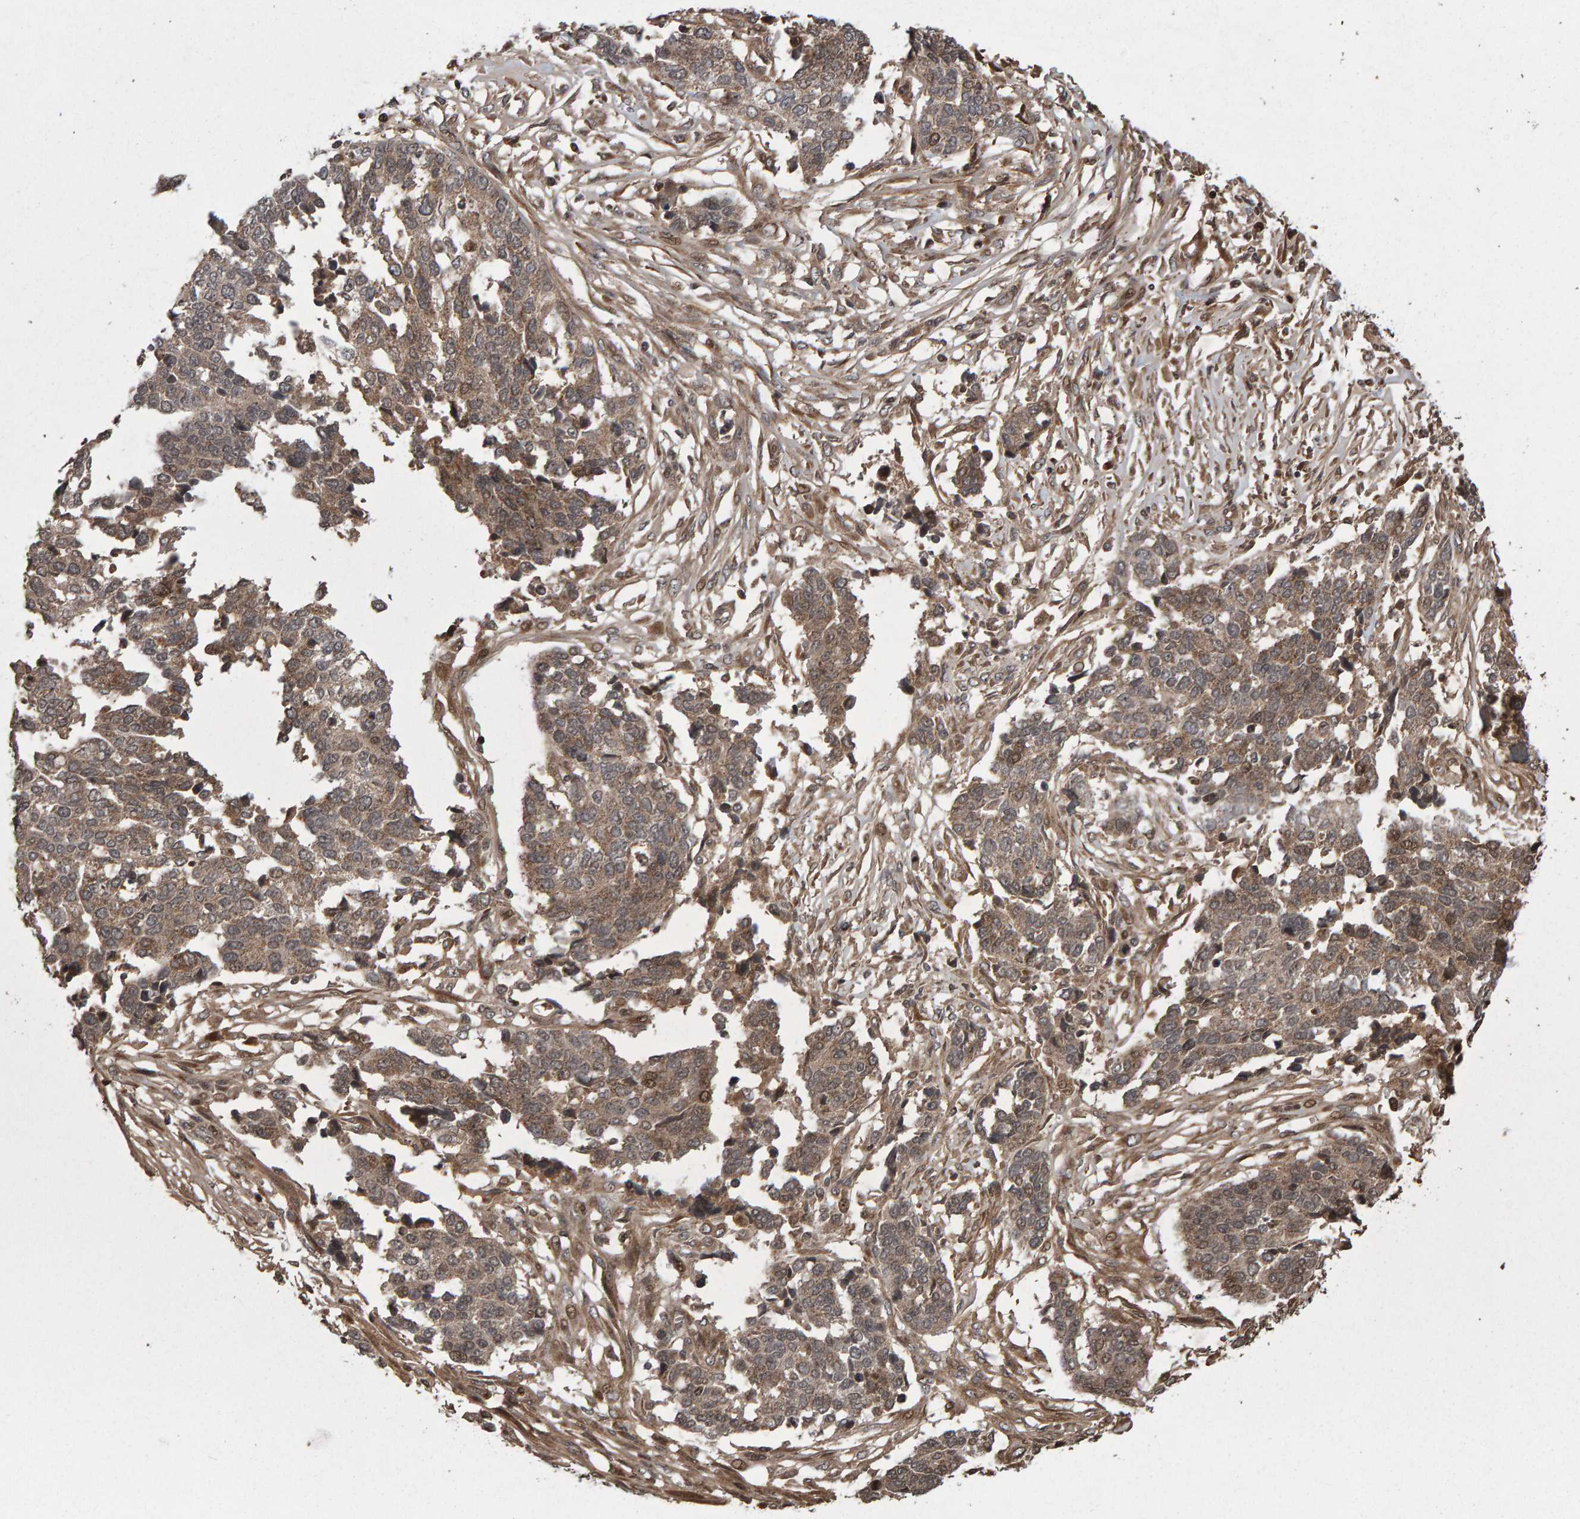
{"staining": {"intensity": "weak", "quantity": ">75%", "location": "cytoplasmic/membranous,nuclear"}, "tissue": "ovarian cancer", "cell_type": "Tumor cells", "image_type": "cancer", "snomed": [{"axis": "morphology", "description": "Cystadenocarcinoma, serous, NOS"}, {"axis": "topography", "description": "Ovary"}], "caption": "Protein staining of ovarian cancer (serous cystadenocarcinoma) tissue shows weak cytoplasmic/membranous and nuclear positivity in approximately >75% of tumor cells.", "gene": "PECR", "patient": {"sex": "female", "age": 44}}